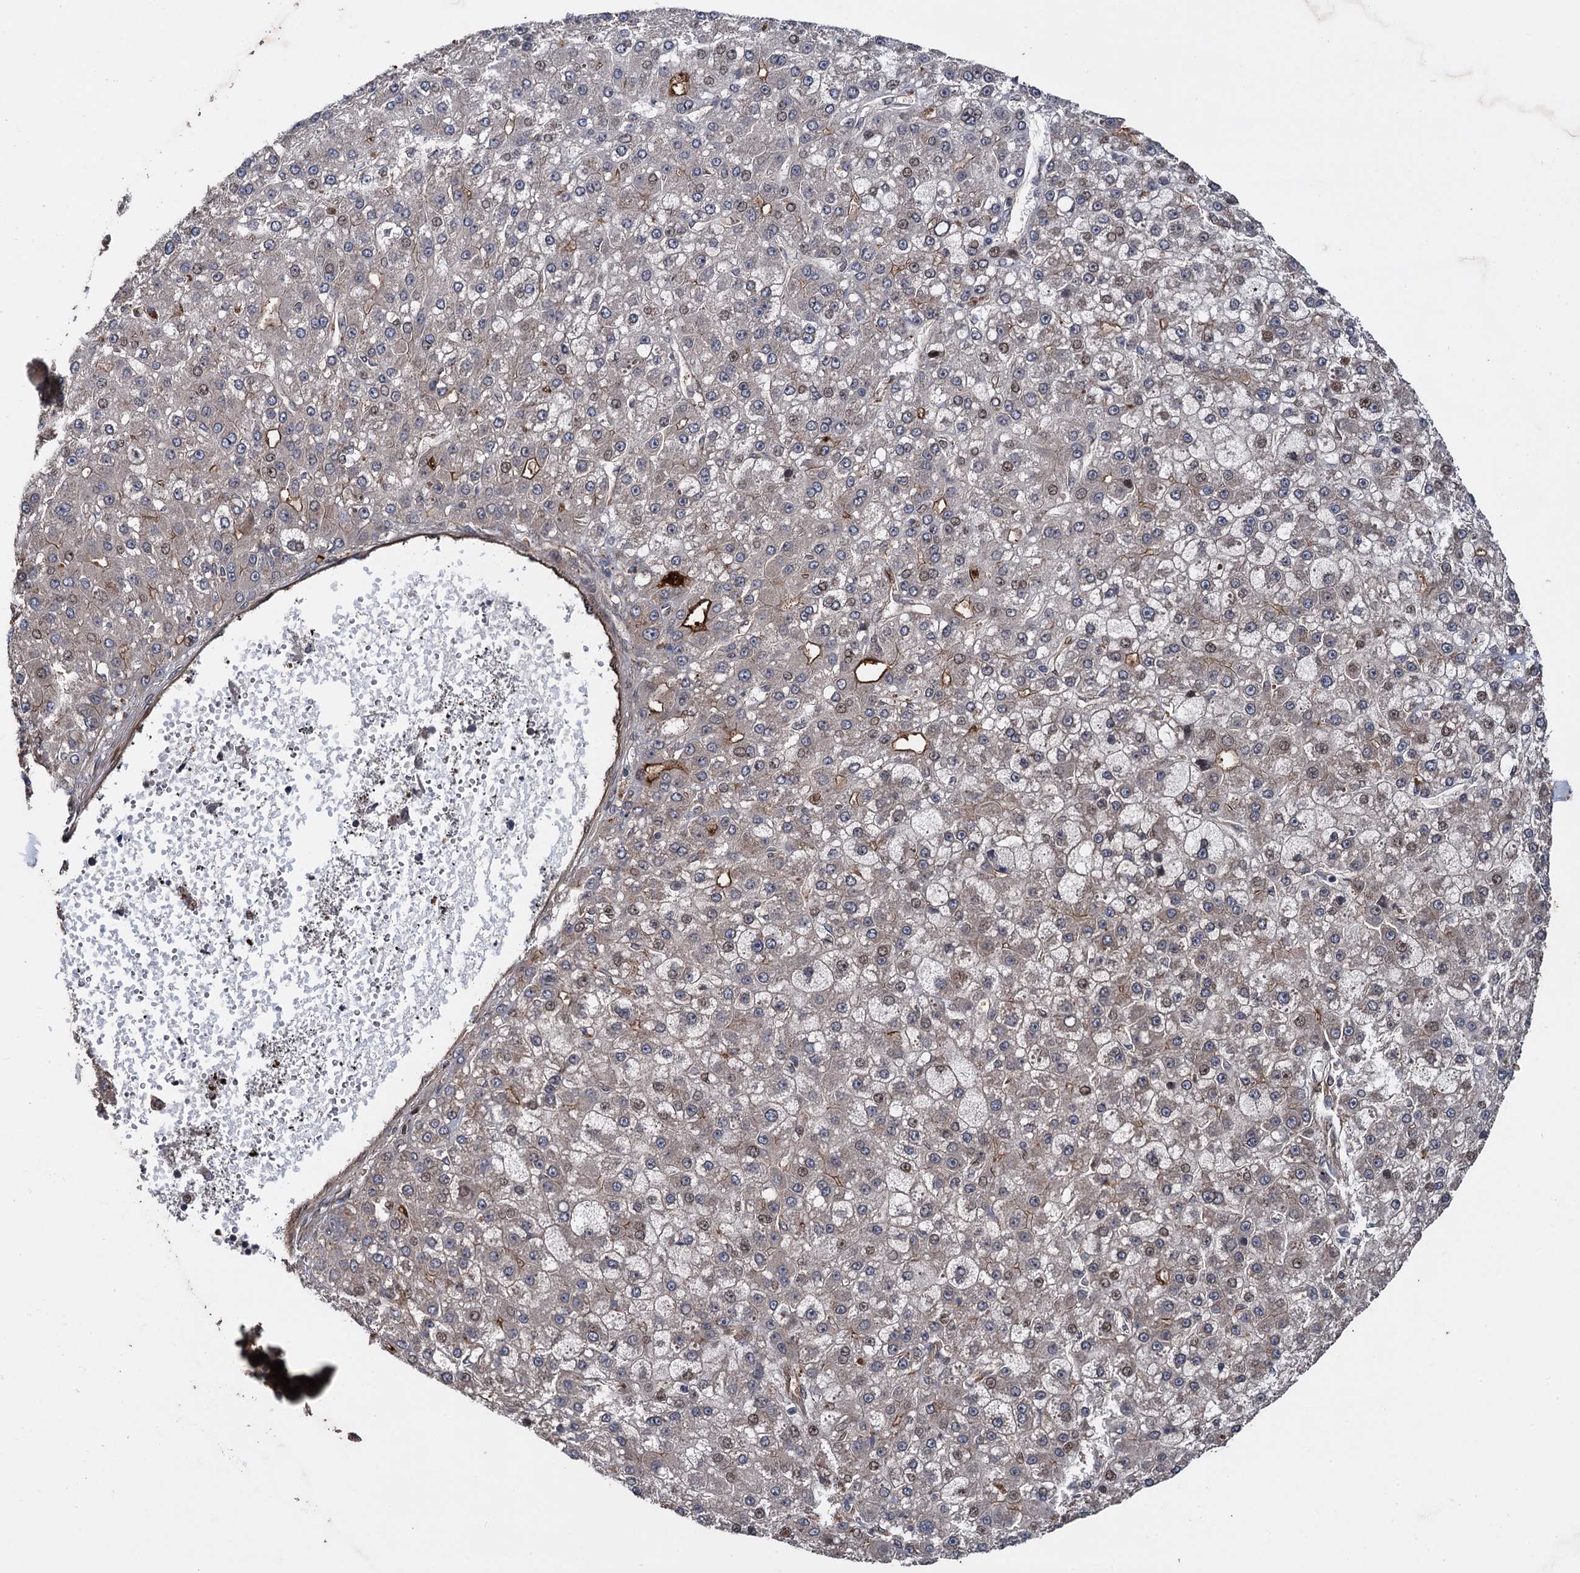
{"staining": {"intensity": "weak", "quantity": "<25%", "location": "cytoplasmic/membranous"}, "tissue": "liver cancer", "cell_type": "Tumor cells", "image_type": "cancer", "snomed": [{"axis": "morphology", "description": "Carcinoma, Hepatocellular, NOS"}, {"axis": "topography", "description": "Liver"}], "caption": "Photomicrograph shows no protein positivity in tumor cells of liver hepatocellular carcinoma tissue.", "gene": "RHOBTB1", "patient": {"sex": "male", "age": 67}}